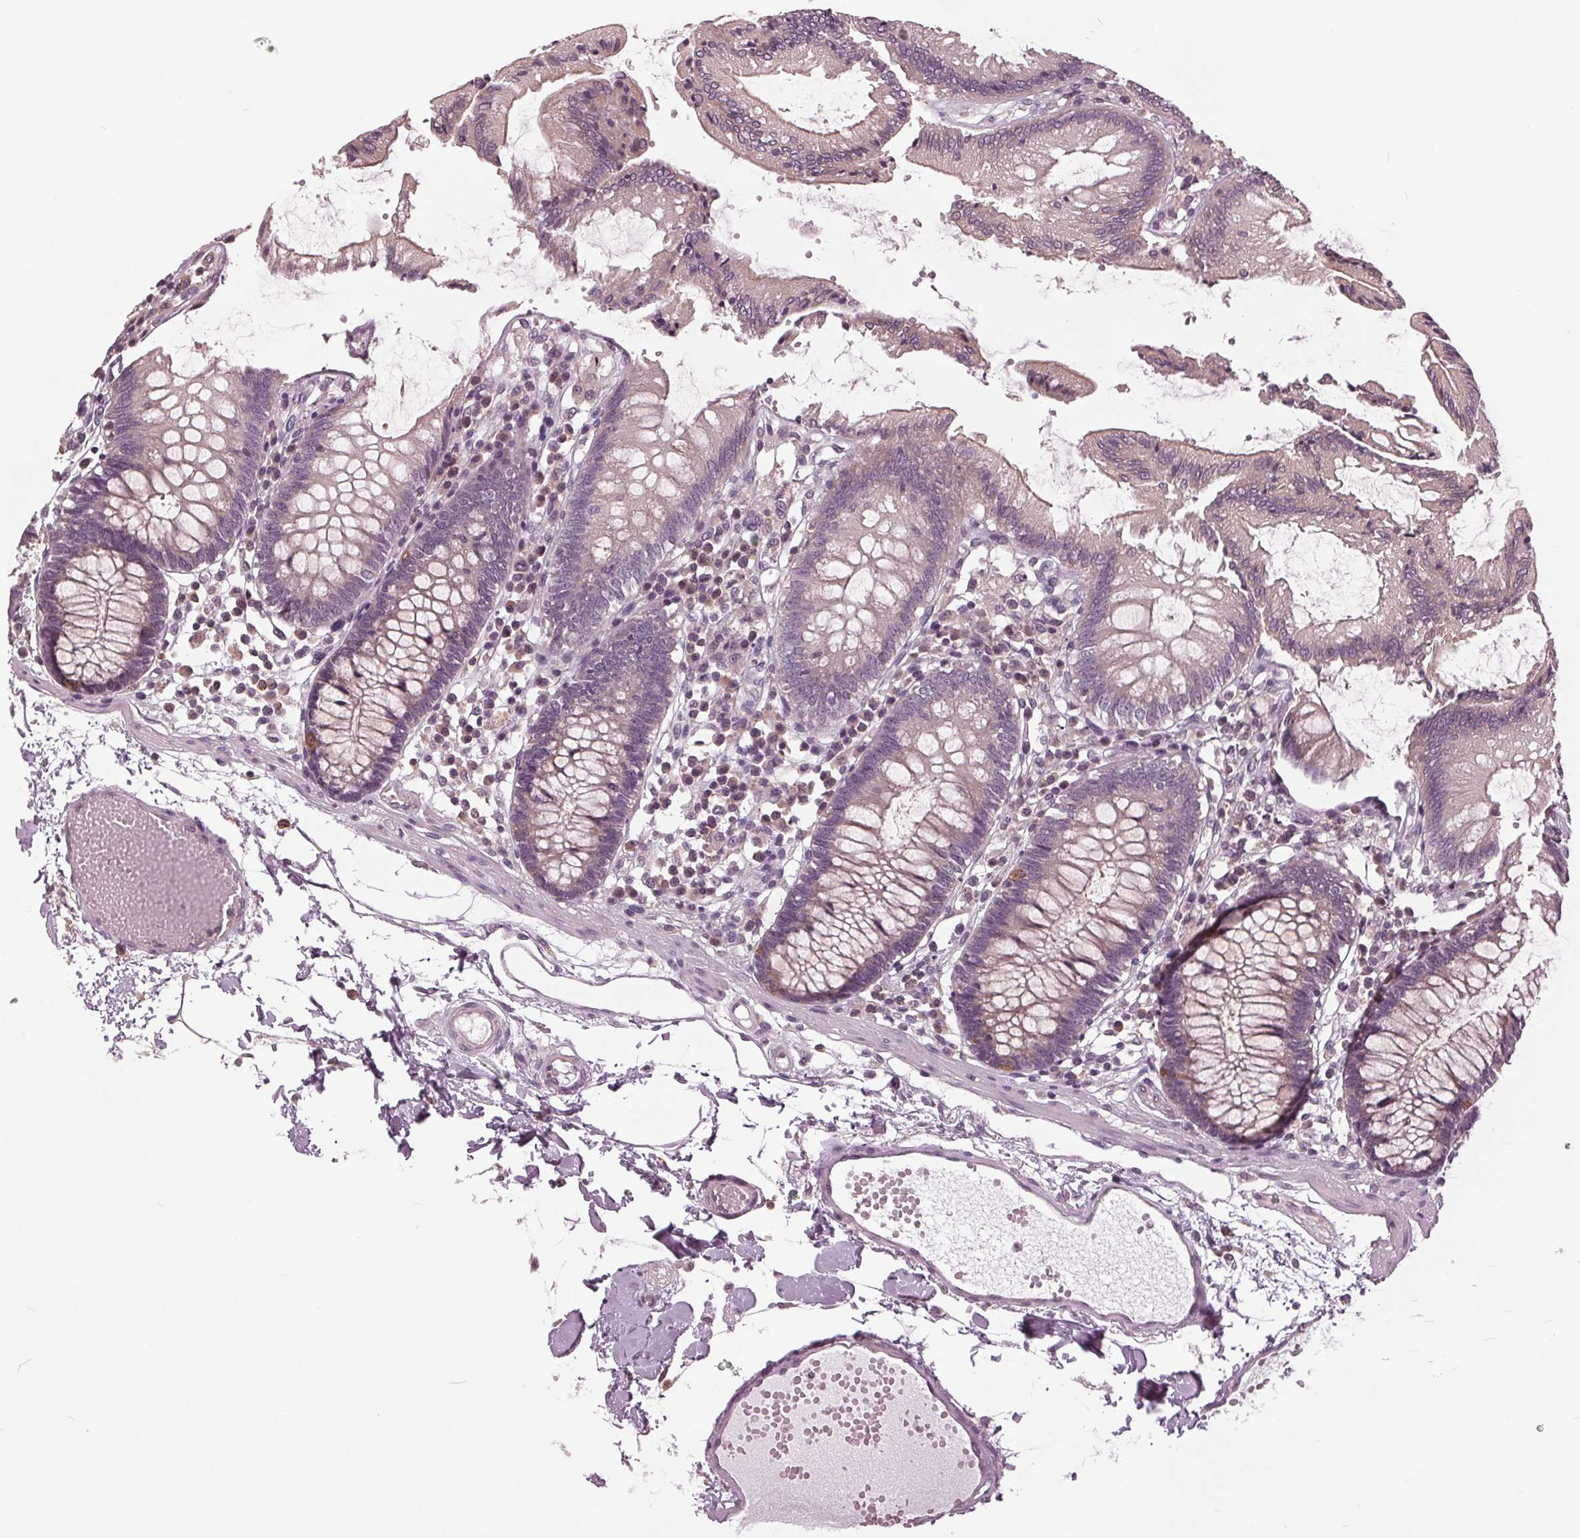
{"staining": {"intensity": "negative", "quantity": "none", "location": "none"}, "tissue": "colon", "cell_type": "Endothelial cells", "image_type": "normal", "snomed": [{"axis": "morphology", "description": "Normal tissue, NOS"}, {"axis": "morphology", "description": "Adenocarcinoma, NOS"}, {"axis": "topography", "description": "Colon"}], "caption": "Photomicrograph shows no significant protein staining in endothelial cells of normal colon. (DAB (3,3'-diaminobenzidine) immunohistochemistry (IHC) with hematoxylin counter stain).", "gene": "SIGLEC6", "patient": {"sex": "male", "age": 83}}